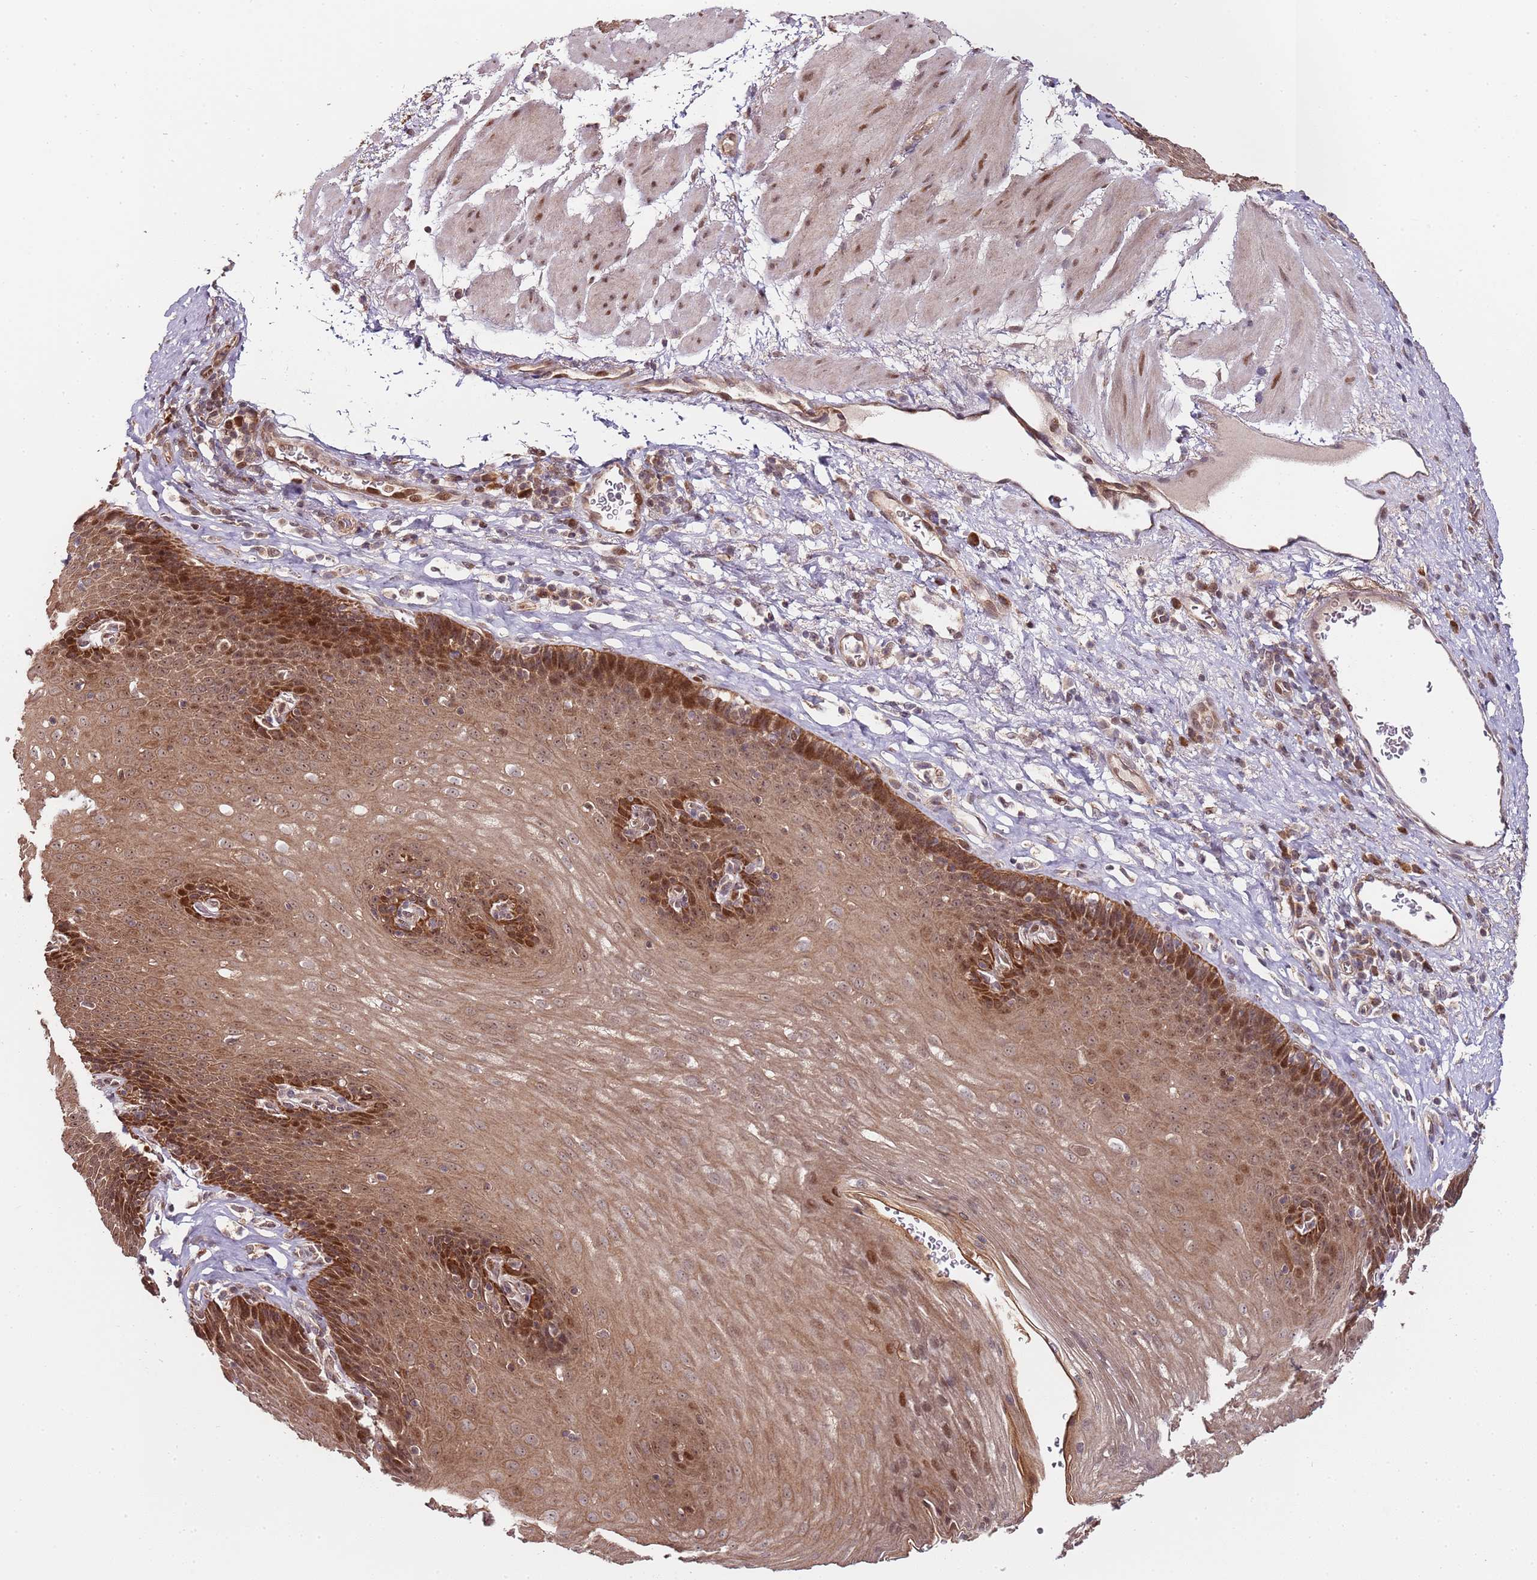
{"staining": {"intensity": "strong", "quantity": "25%-75%", "location": "cytoplasmic/membranous,nuclear"}, "tissue": "esophagus", "cell_type": "Squamous epithelial cells", "image_type": "normal", "snomed": [{"axis": "morphology", "description": "Normal tissue, NOS"}, {"axis": "topography", "description": "Esophagus"}], "caption": "Immunohistochemical staining of unremarkable human esophagus shows high levels of strong cytoplasmic/membranous,nuclear expression in about 25%-75% of squamous epithelial cells. The staining is performed using DAB (3,3'-diaminobenzidine) brown chromogen to label protein expression. The nuclei are counter-stained blue using hematoxylin.", "gene": "EDC3", "patient": {"sex": "female", "age": 66}}